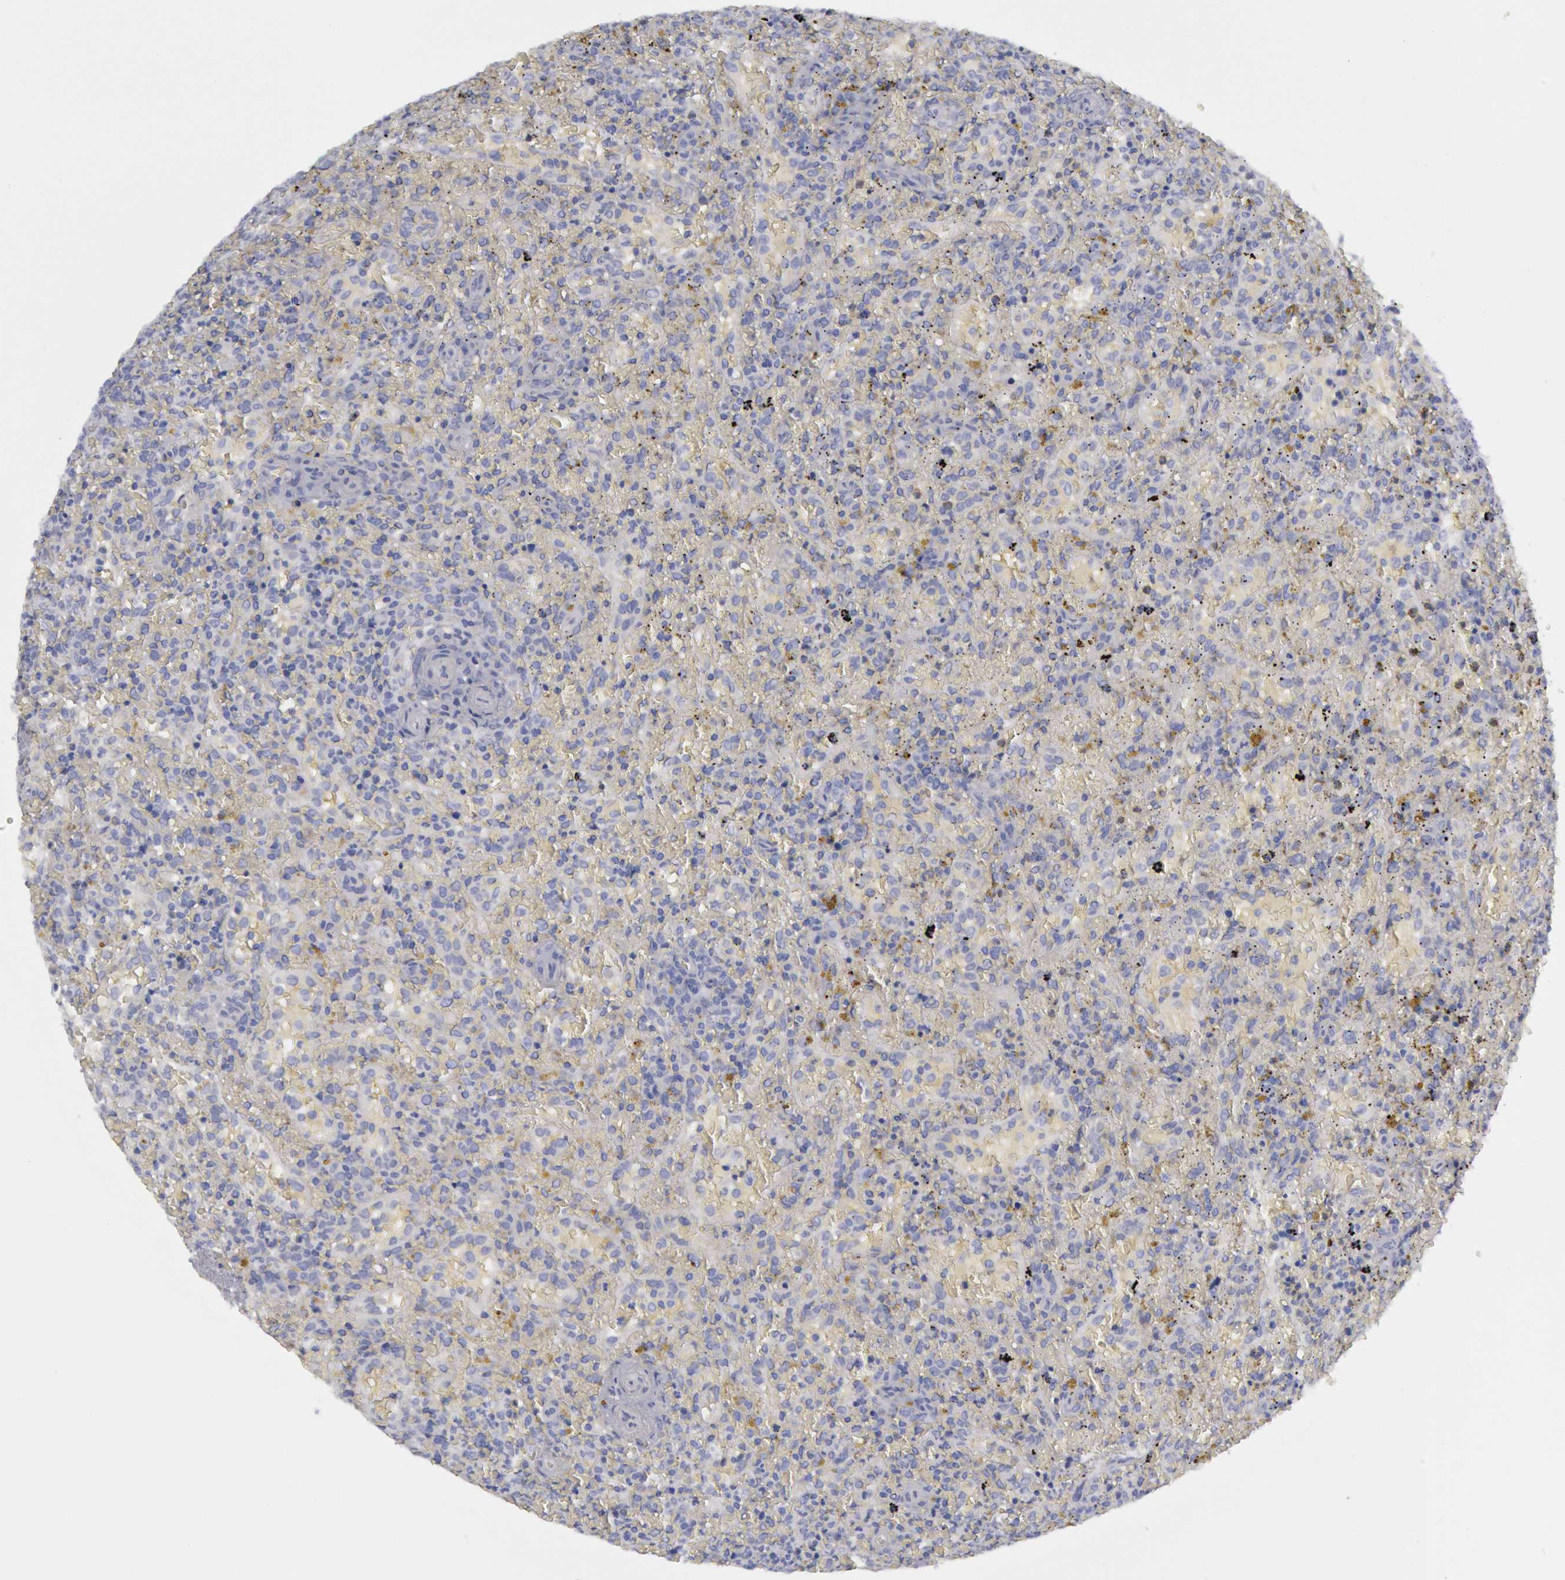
{"staining": {"intensity": "negative", "quantity": "none", "location": "none"}, "tissue": "lymphoma", "cell_type": "Tumor cells", "image_type": "cancer", "snomed": [{"axis": "morphology", "description": "Malignant lymphoma, non-Hodgkin's type, High grade"}, {"axis": "topography", "description": "Spleen"}, {"axis": "topography", "description": "Lymph node"}], "caption": "The histopathology image shows no significant positivity in tumor cells of high-grade malignant lymphoma, non-Hodgkin's type.", "gene": "FHL1", "patient": {"sex": "female", "age": 70}}